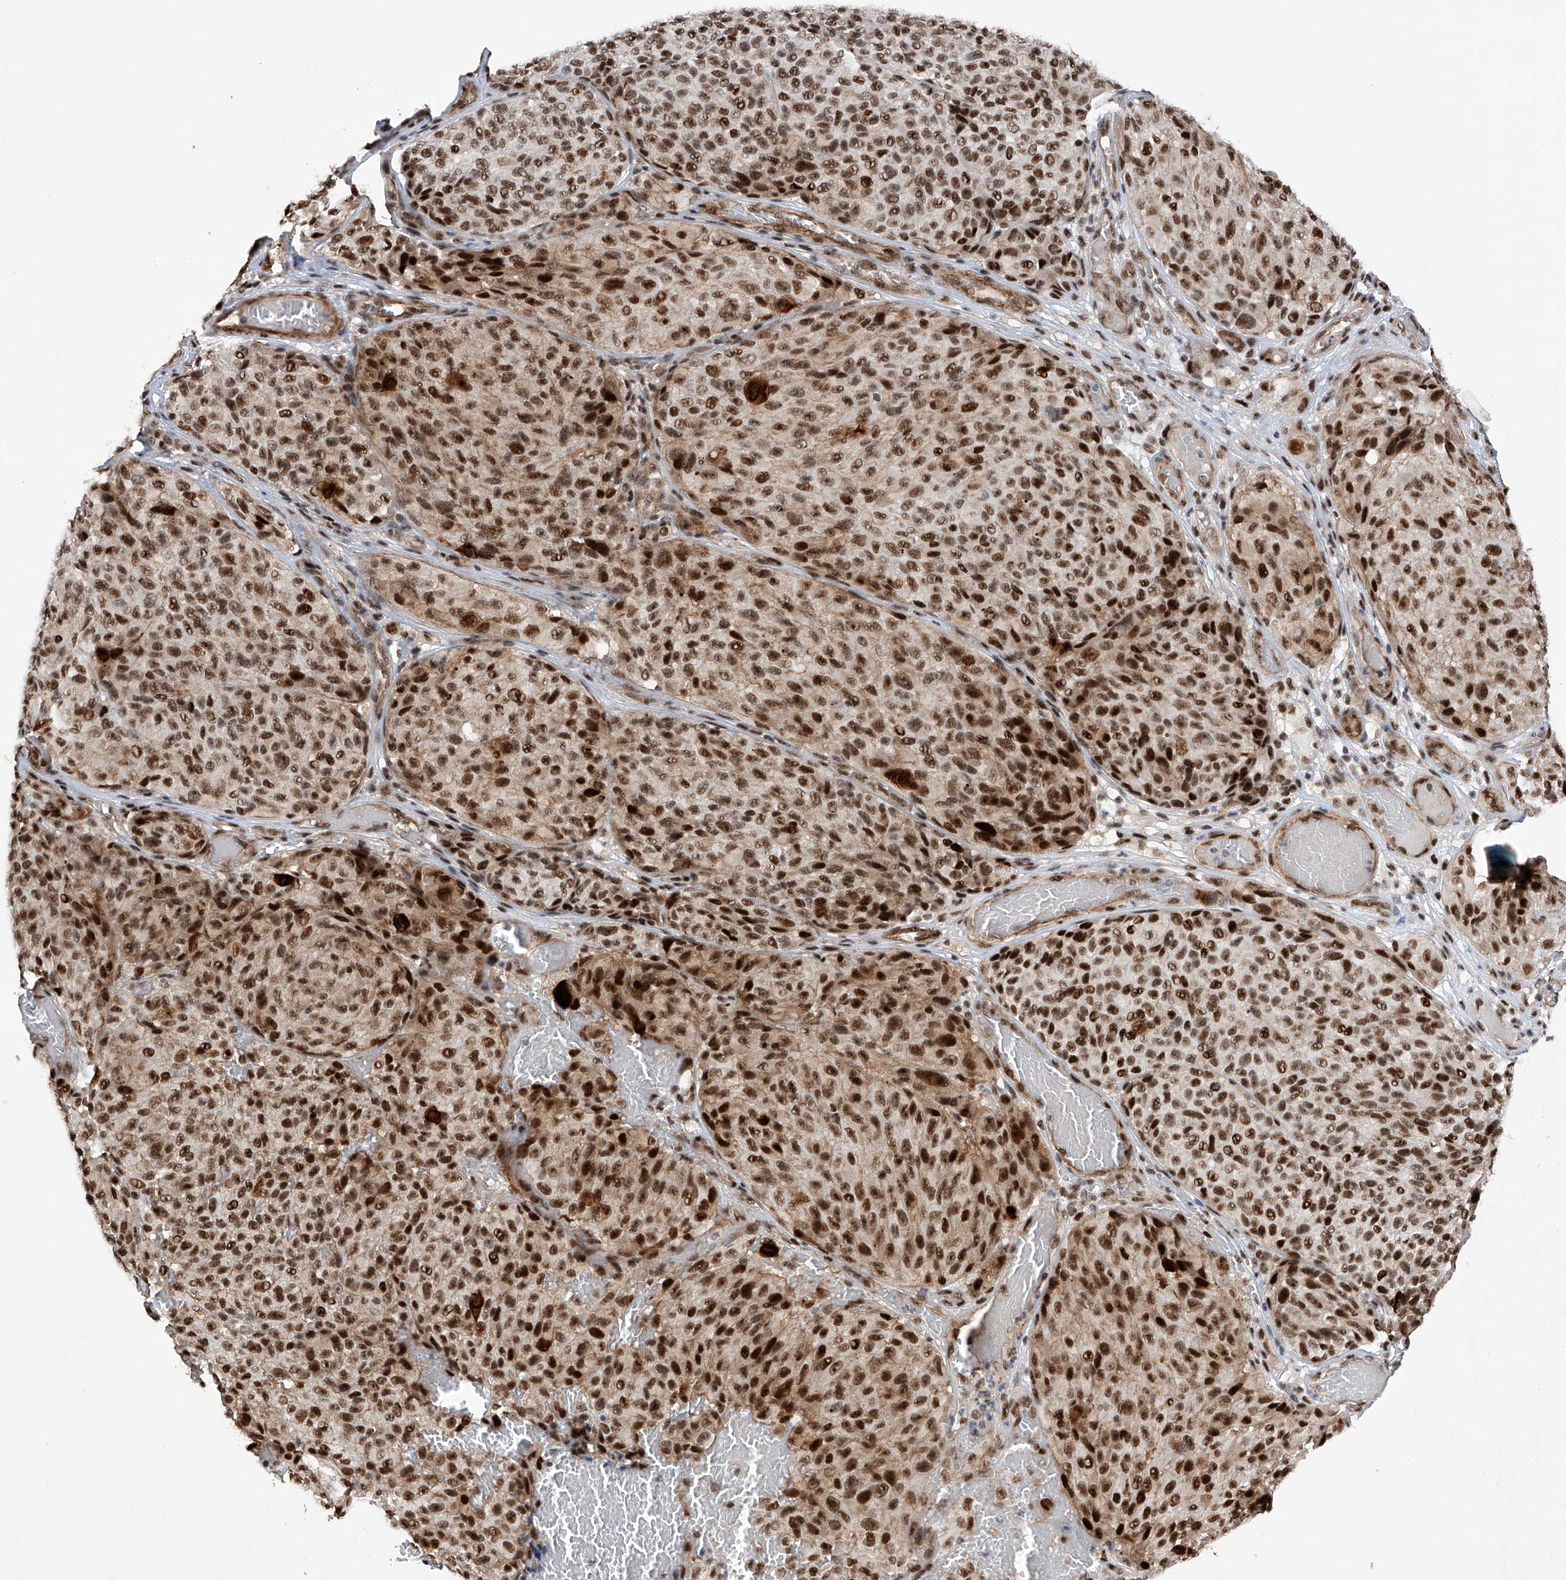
{"staining": {"intensity": "strong", "quantity": ">75%", "location": "nuclear"}, "tissue": "melanoma", "cell_type": "Tumor cells", "image_type": "cancer", "snomed": [{"axis": "morphology", "description": "Malignant melanoma, NOS"}, {"axis": "topography", "description": "Skin"}], "caption": "Protein staining of melanoma tissue reveals strong nuclear expression in about >75% of tumor cells. (Stains: DAB (3,3'-diaminobenzidine) in brown, nuclei in blue, Microscopy: brightfield microscopy at high magnification).", "gene": "NFATC4", "patient": {"sex": "male", "age": 83}}